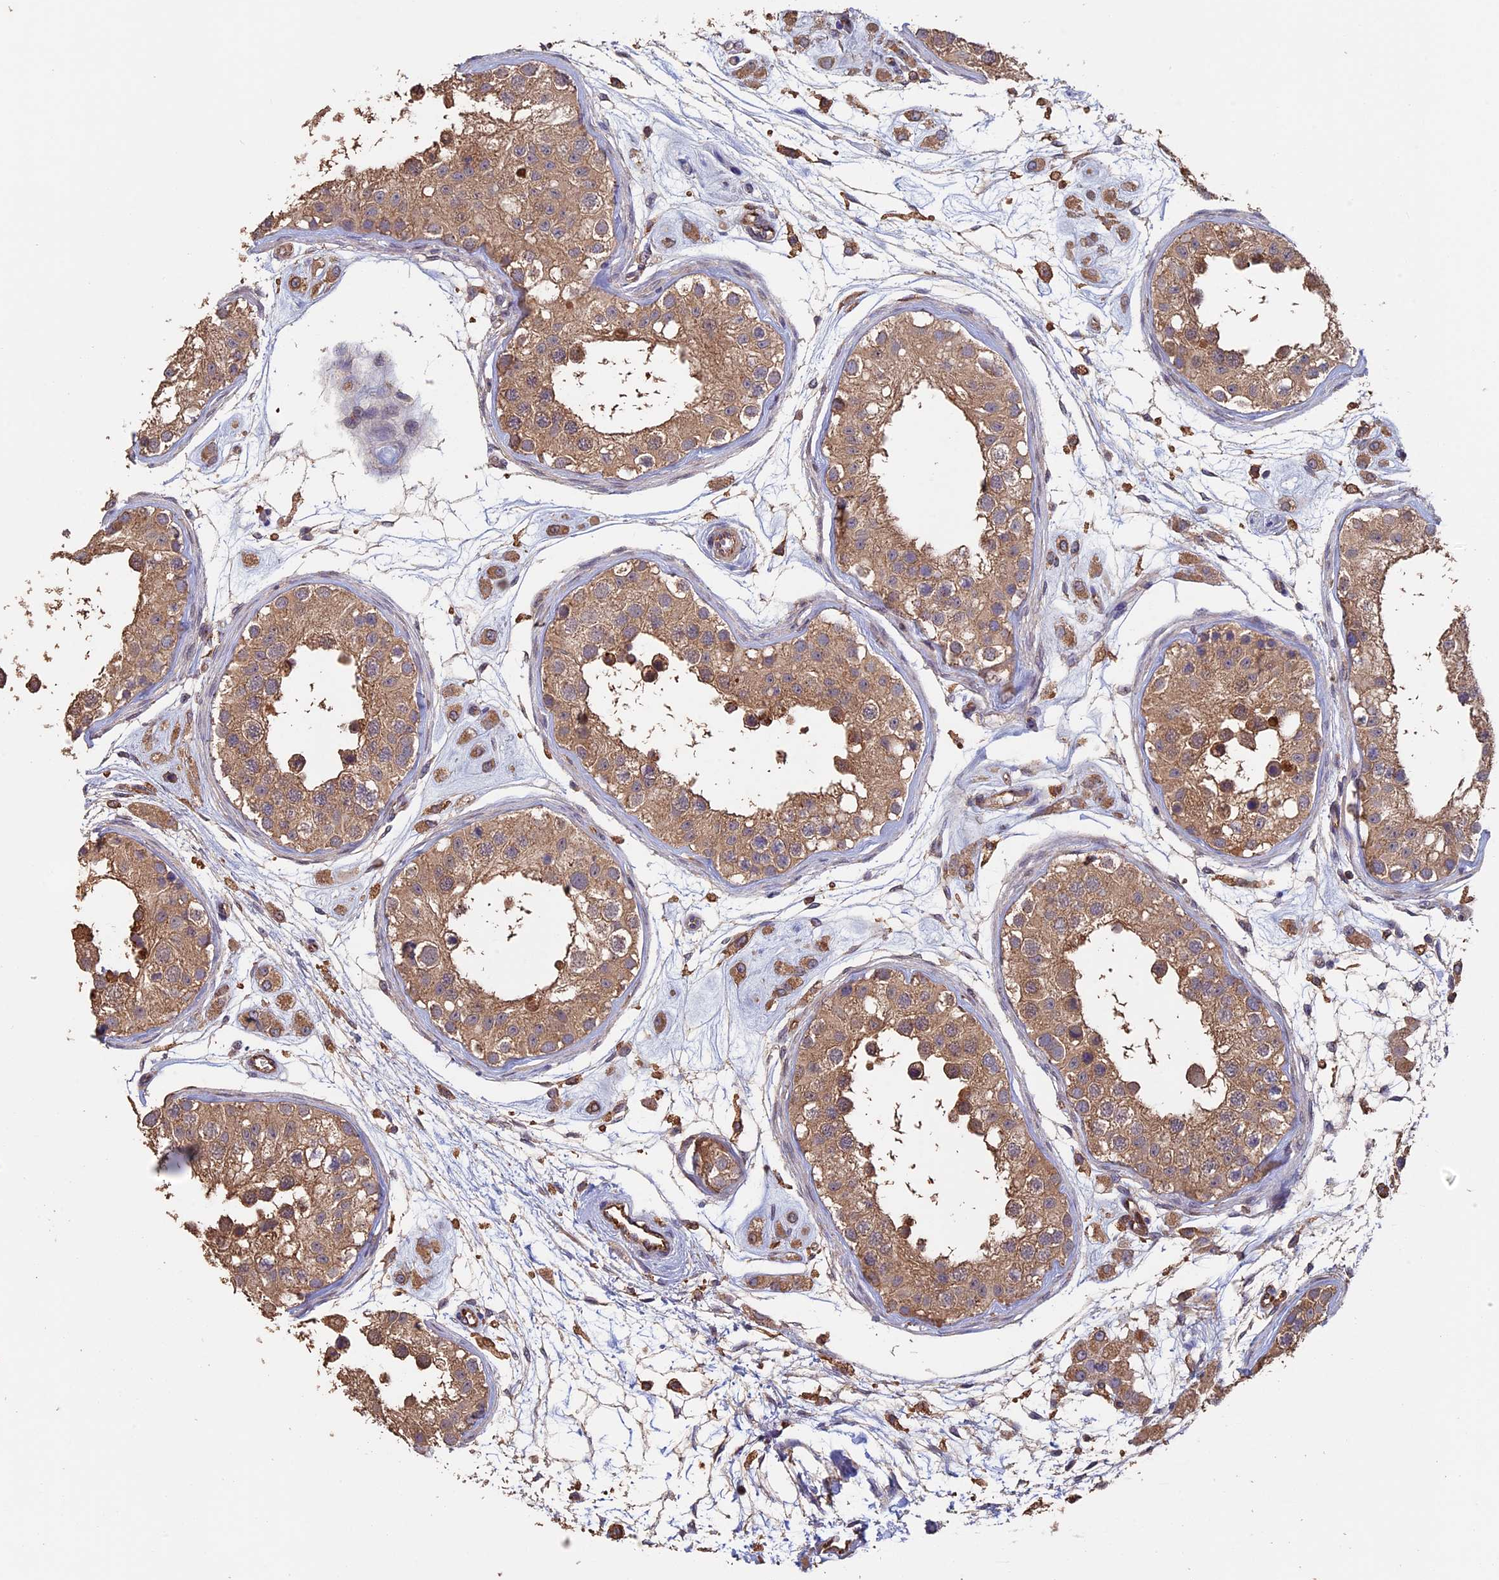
{"staining": {"intensity": "moderate", "quantity": ">75%", "location": "cytoplasmic/membranous"}, "tissue": "testis", "cell_type": "Cells in seminiferous ducts", "image_type": "normal", "snomed": [{"axis": "morphology", "description": "Normal tissue, NOS"}, {"axis": "morphology", "description": "Adenocarcinoma, metastatic, NOS"}, {"axis": "topography", "description": "Testis"}], "caption": "Protein expression by IHC shows moderate cytoplasmic/membranous expression in approximately >75% of cells in seminiferous ducts in benign testis. (Stains: DAB in brown, nuclei in blue, Microscopy: brightfield microscopy at high magnification).", "gene": "PIGQ", "patient": {"sex": "male", "age": 26}}